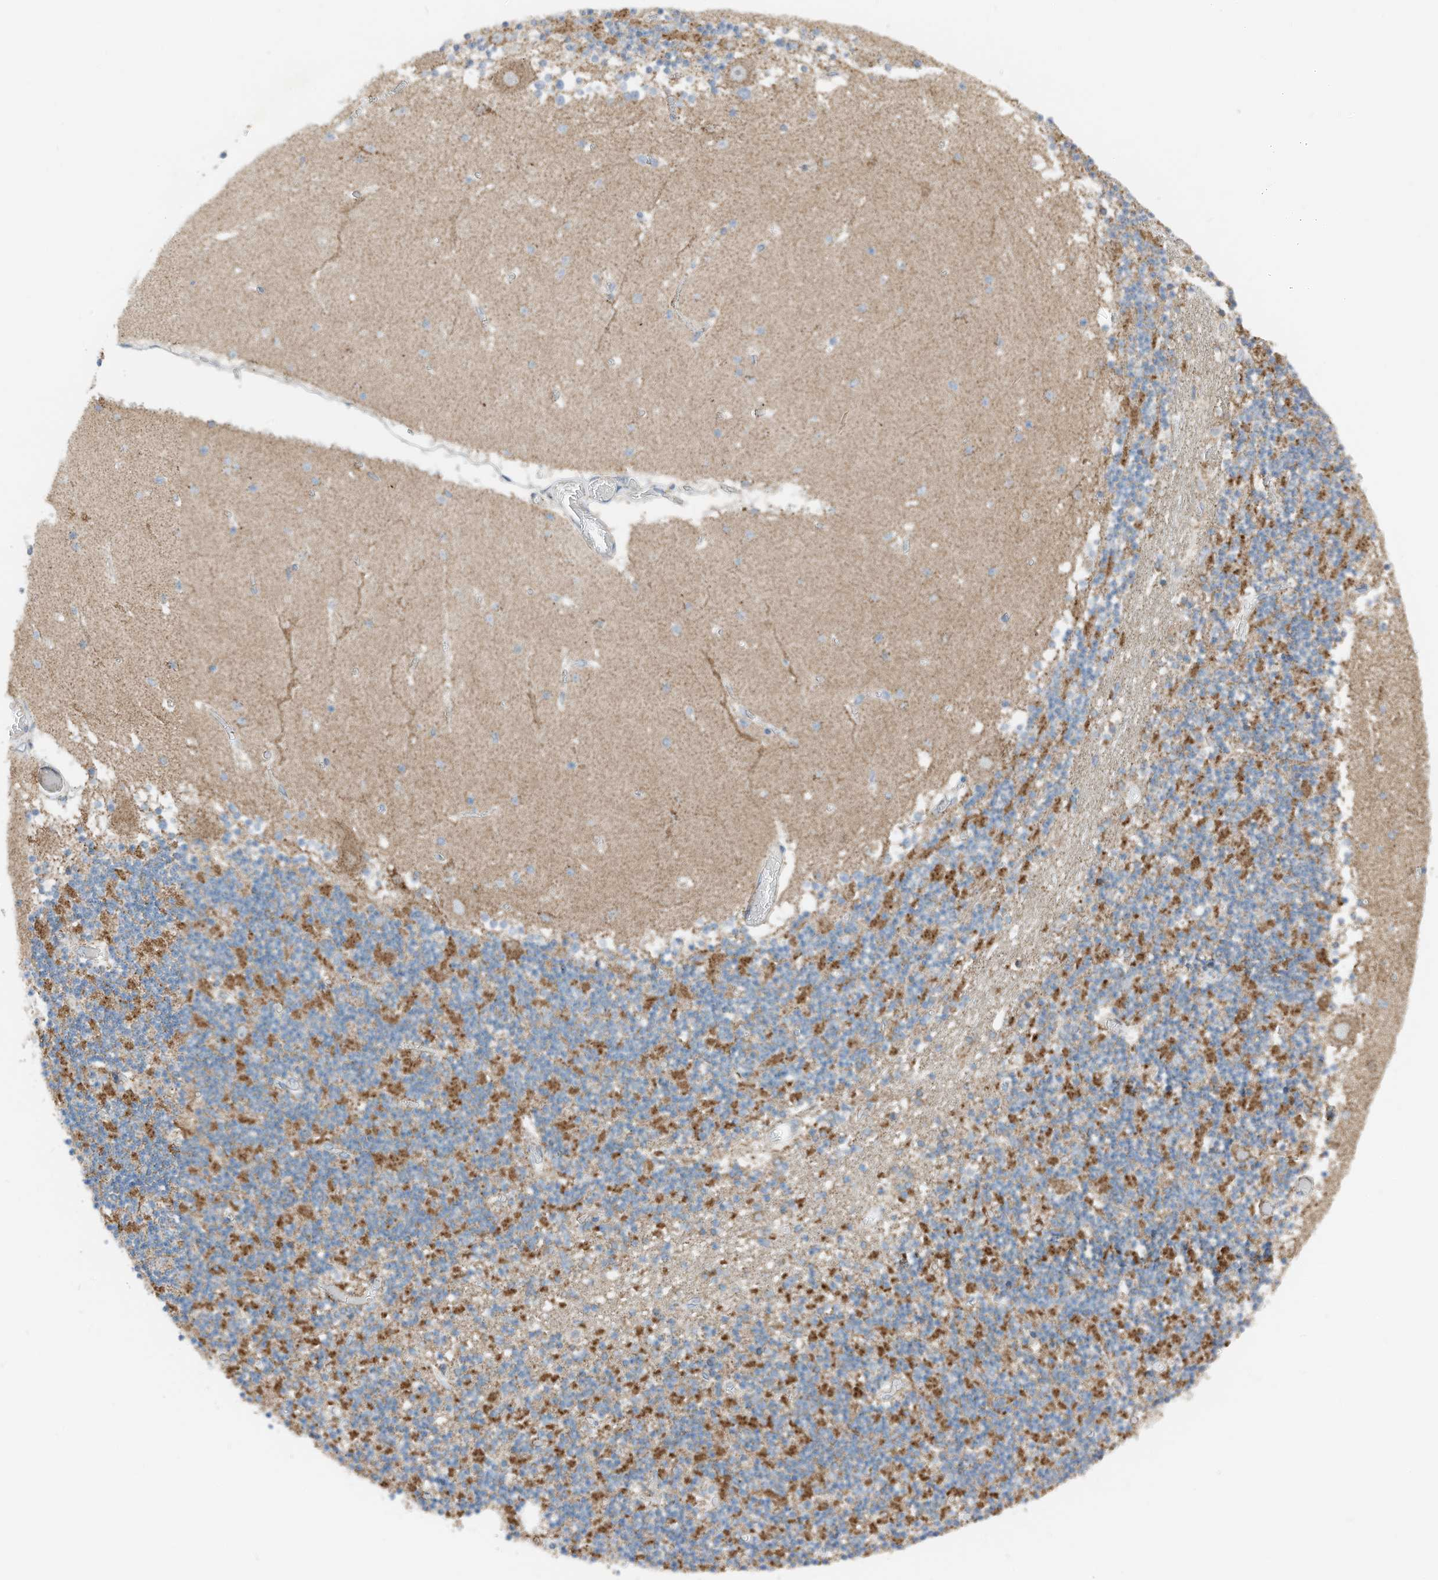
{"staining": {"intensity": "strong", "quantity": "25%-75%", "location": "cytoplasmic/membranous"}, "tissue": "cerebellum", "cell_type": "Cells in granular layer", "image_type": "normal", "snomed": [{"axis": "morphology", "description": "Normal tissue, NOS"}, {"axis": "topography", "description": "Cerebellum"}], "caption": "Immunohistochemical staining of normal human cerebellum shows 25%-75% levels of strong cytoplasmic/membranous protein staining in approximately 25%-75% of cells in granular layer. (Brightfield microscopy of DAB IHC at high magnification).", "gene": "RMND1", "patient": {"sex": "female", "age": 28}}